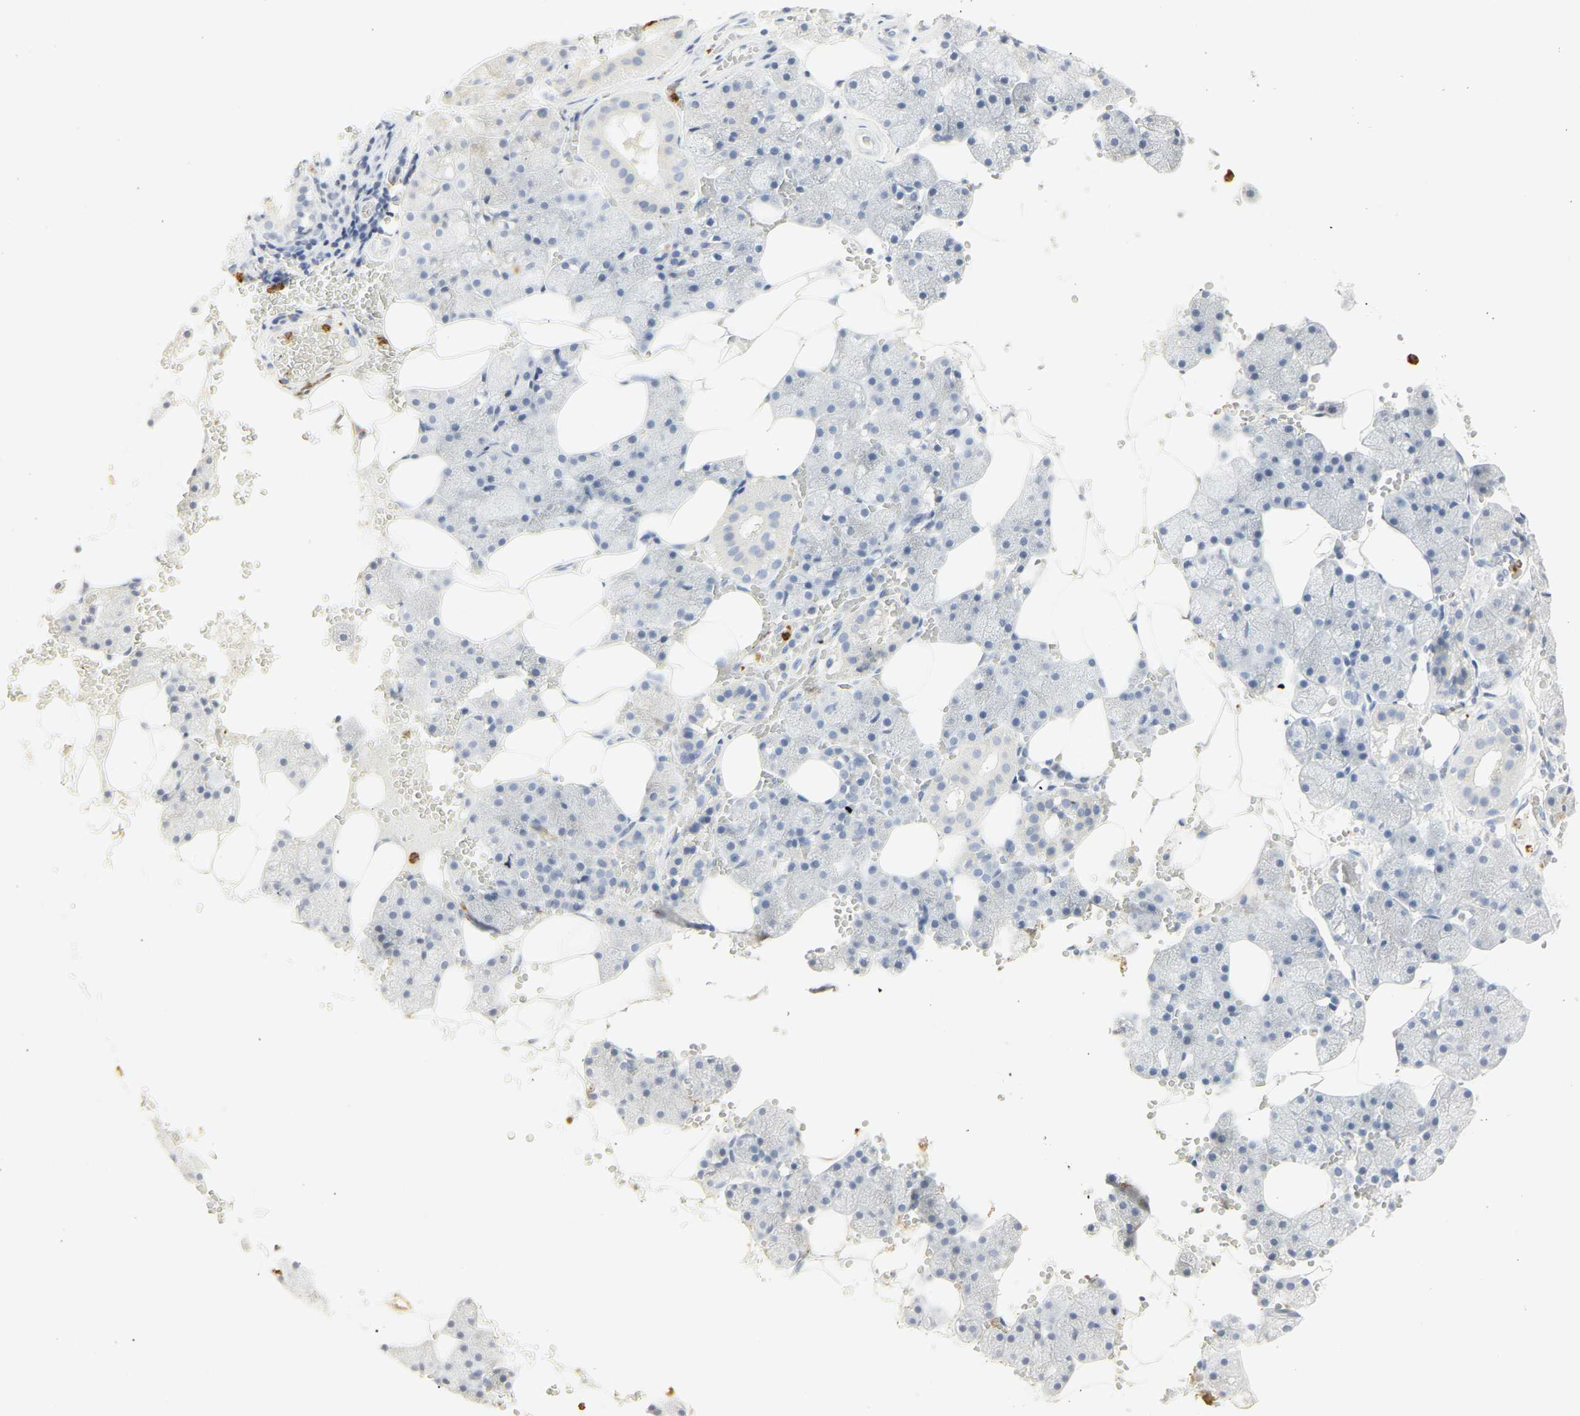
{"staining": {"intensity": "weak", "quantity": "<25%", "location": "cytoplasmic/membranous"}, "tissue": "salivary gland", "cell_type": "Glandular cells", "image_type": "normal", "snomed": [{"axis": "morphology", "description": "Normal tissue, NOS"}, {"axis": "topography", "description": "Salivary gland"}], "caption": "DAB (3,3'-diaminobenzidine) immunohistochemical staining of unremarkable human salivary gland reveals no significant staining in glandular cells.", "gene": "MPO", "patient": {"sex": "male", "age": 62}}